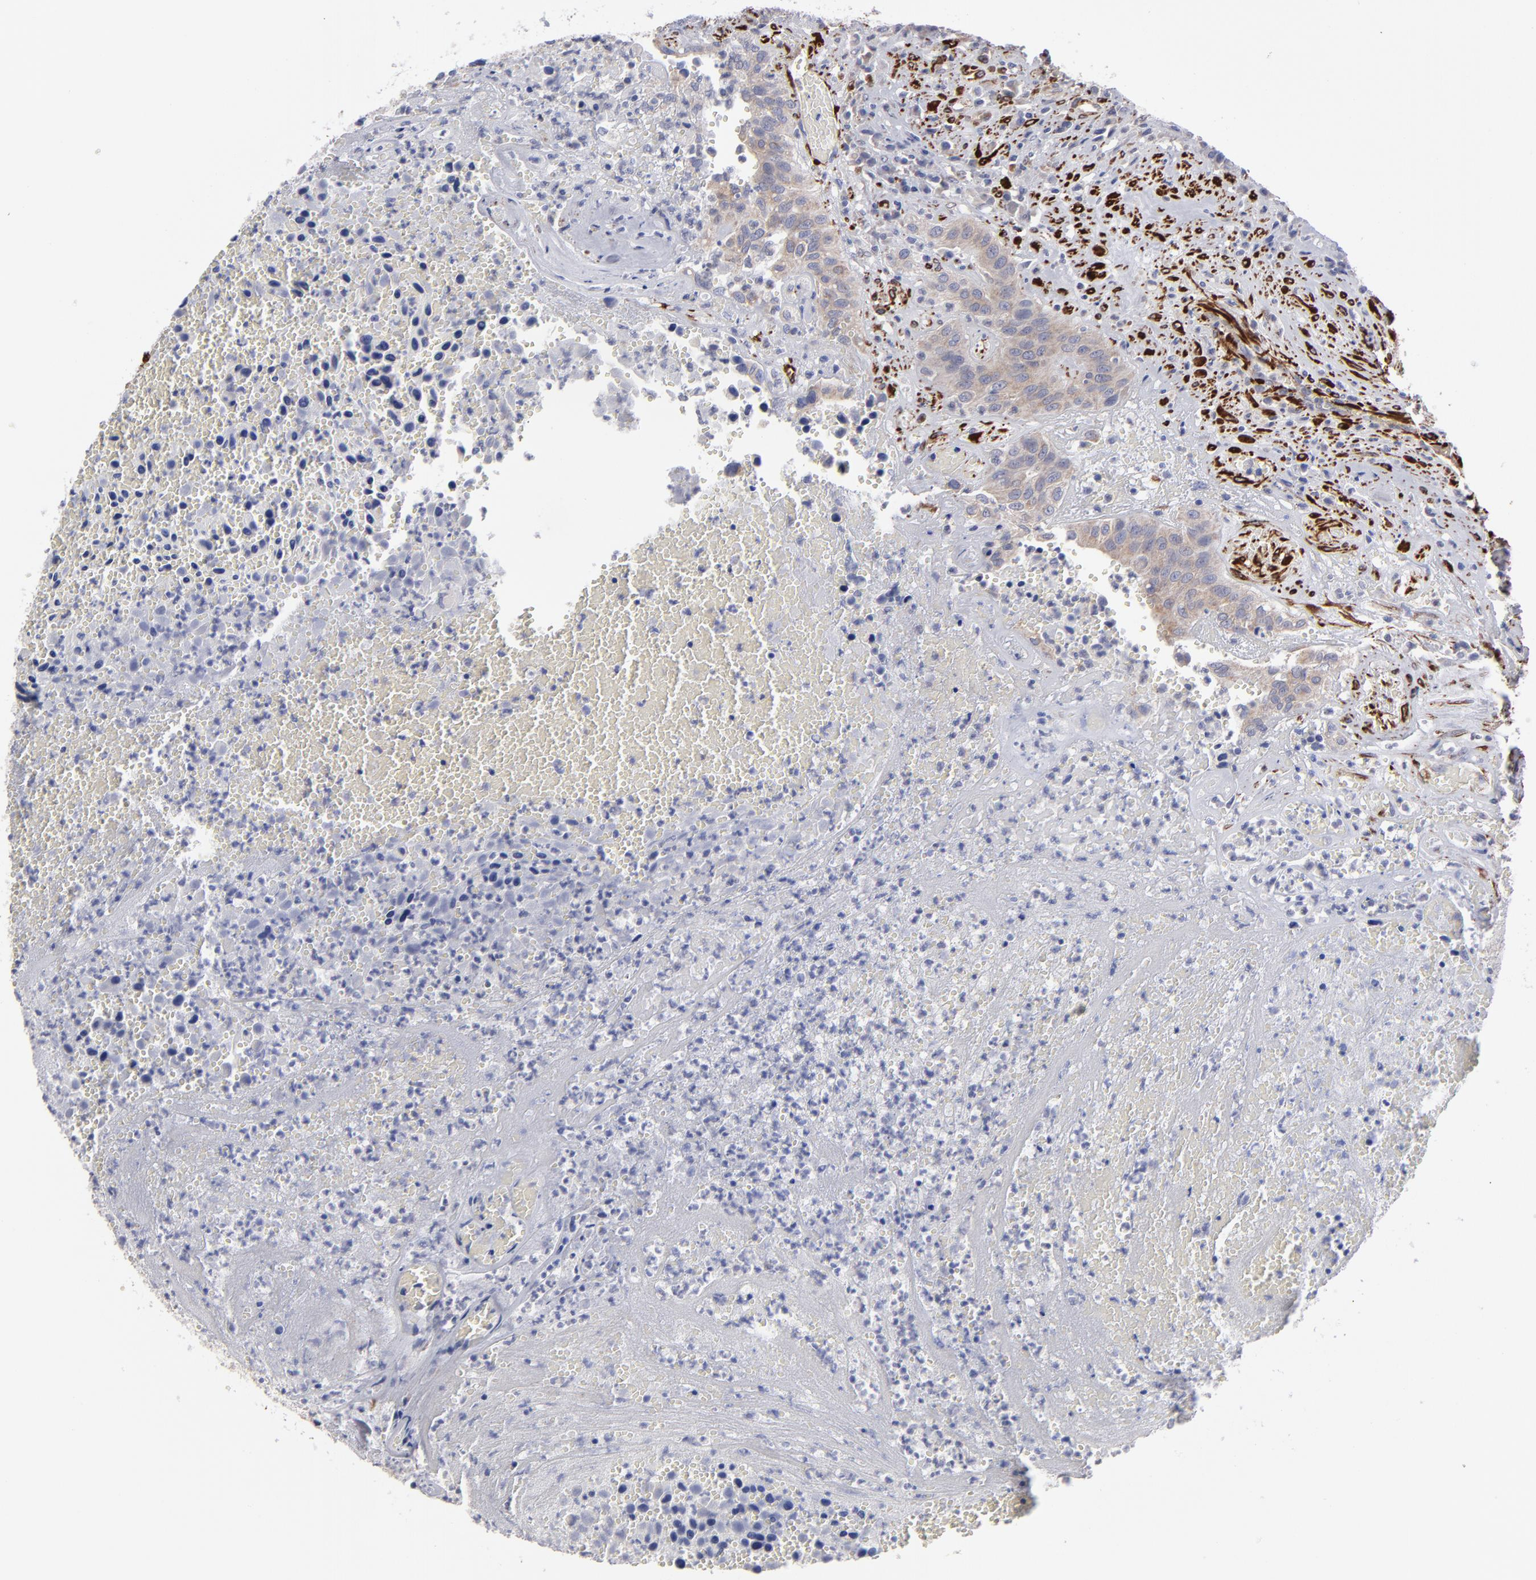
{"staining": {"intensity": "weak", "quantity": "25%-75%", "location": "cytoplasmic/membranous"}, "tissue": "urothelial cancer", "cell_type": "Tumor cells", "image_type": "cancer", "snomed": [{"axis": "morphology", "description": "Urothelial carcinoma, High grade"}, {"axis": "topography", "description": "Urinary bladder"}], "caption": "Protein expression analysis of human high-grade urothelial carcinoma reveals weak cytoplasmic/membranous expression in about 25%-75% of tumor cells.", "gene": "SLMAP", "patient": {"sex": "male", "age": 66}}